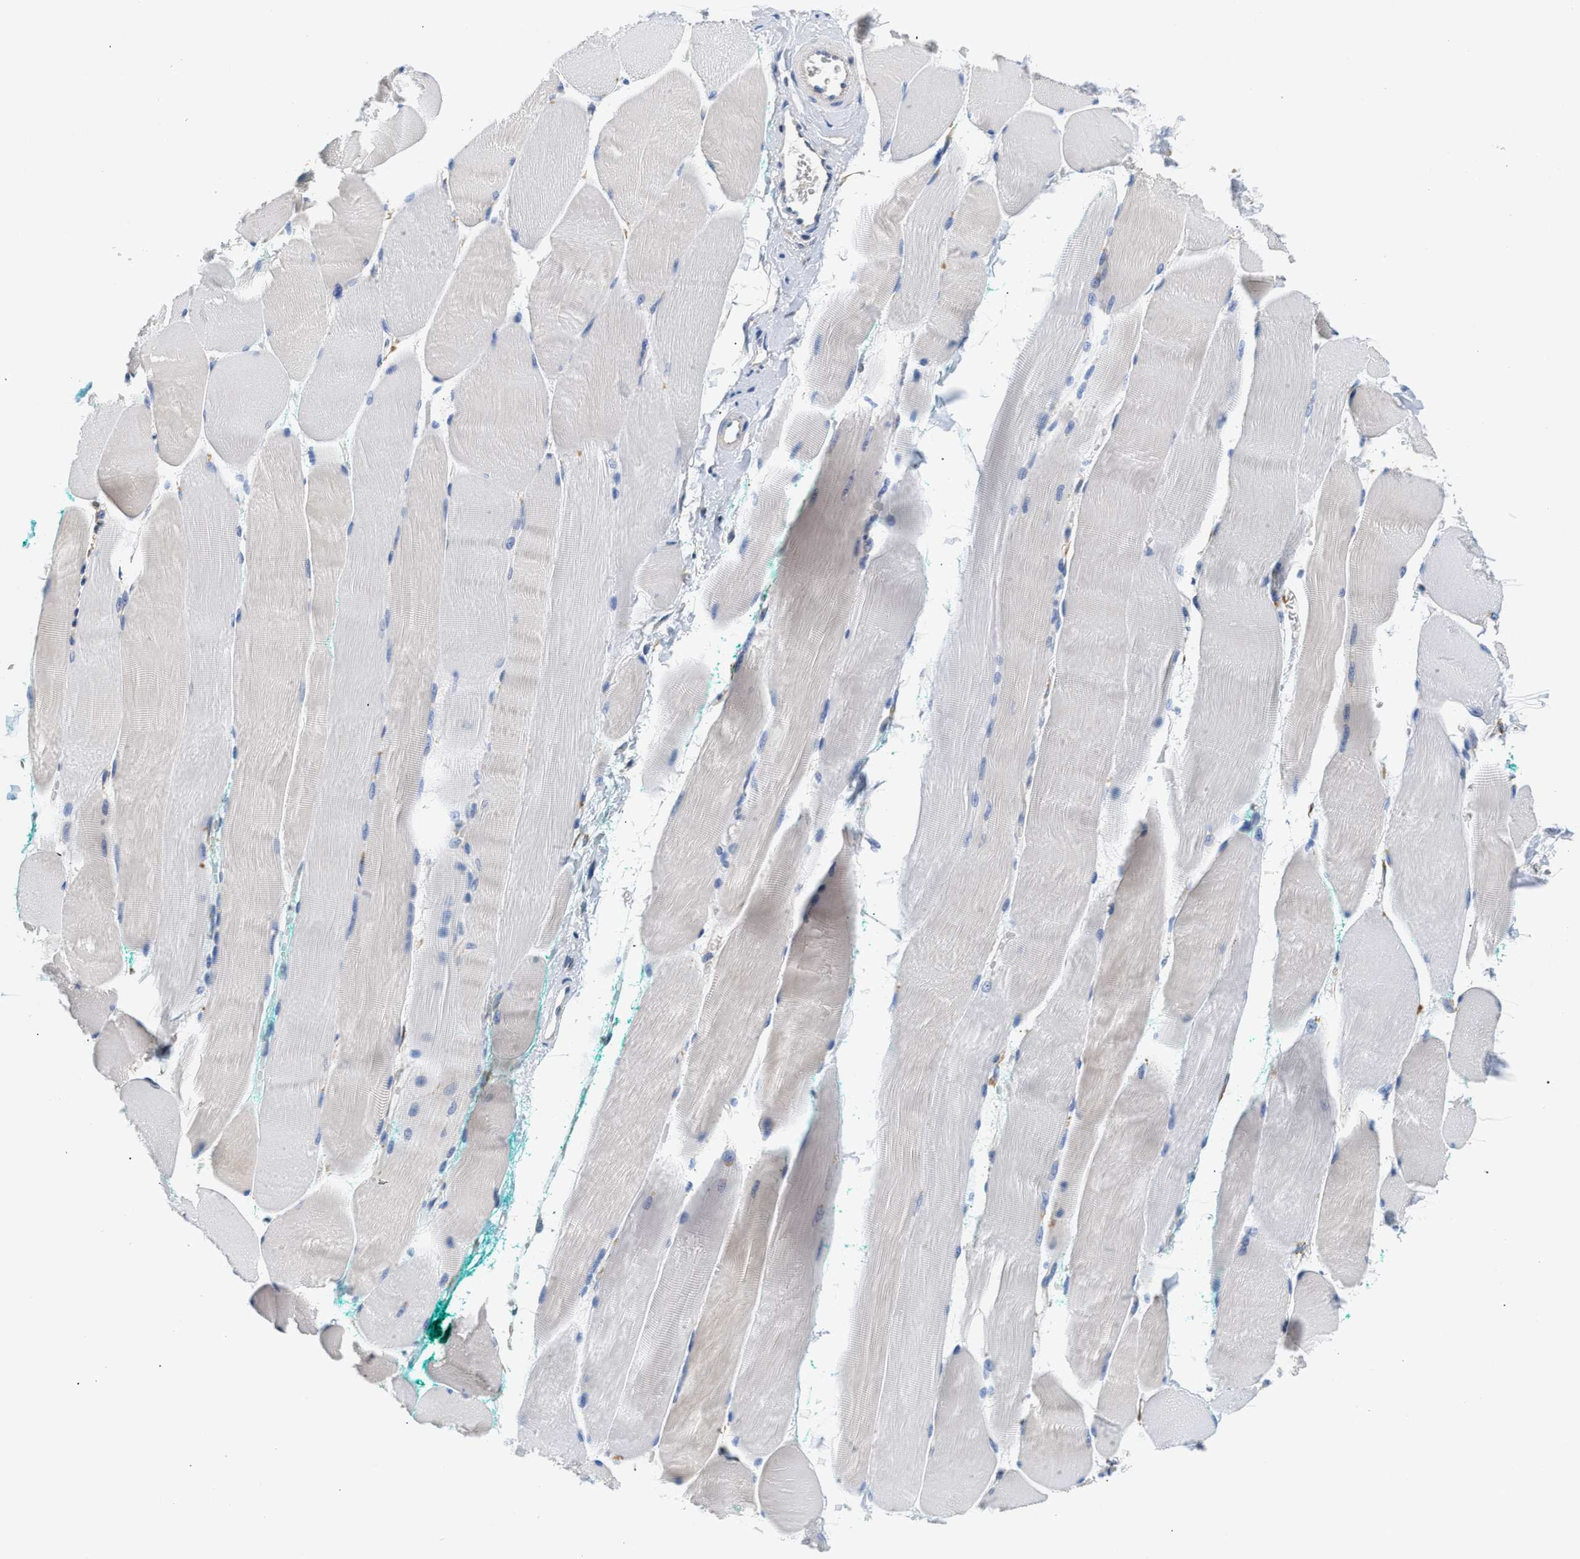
{"staining": {"intensity": "negative", "quantity": "none", "location": "none"}, "tissue": "skeletal muscle", "cell_type": "Myocytes", "image_type": "normal", "snomed": [{"axis": "morphology", "description": "Normal tissue, NOS"}, {"axis": "morphology", "description": "Squamous cell carcinoma, NOS"}, {"axis": "topography", "description": "Skeletal muscle"}], "caption": "Myocytes show no significant expression in unremarkable skeletal muscle. (DAB IHC with hematoxylin counter stain).", "gene": "HDHD3", "patient": {"sex": "male", "age": 51}}